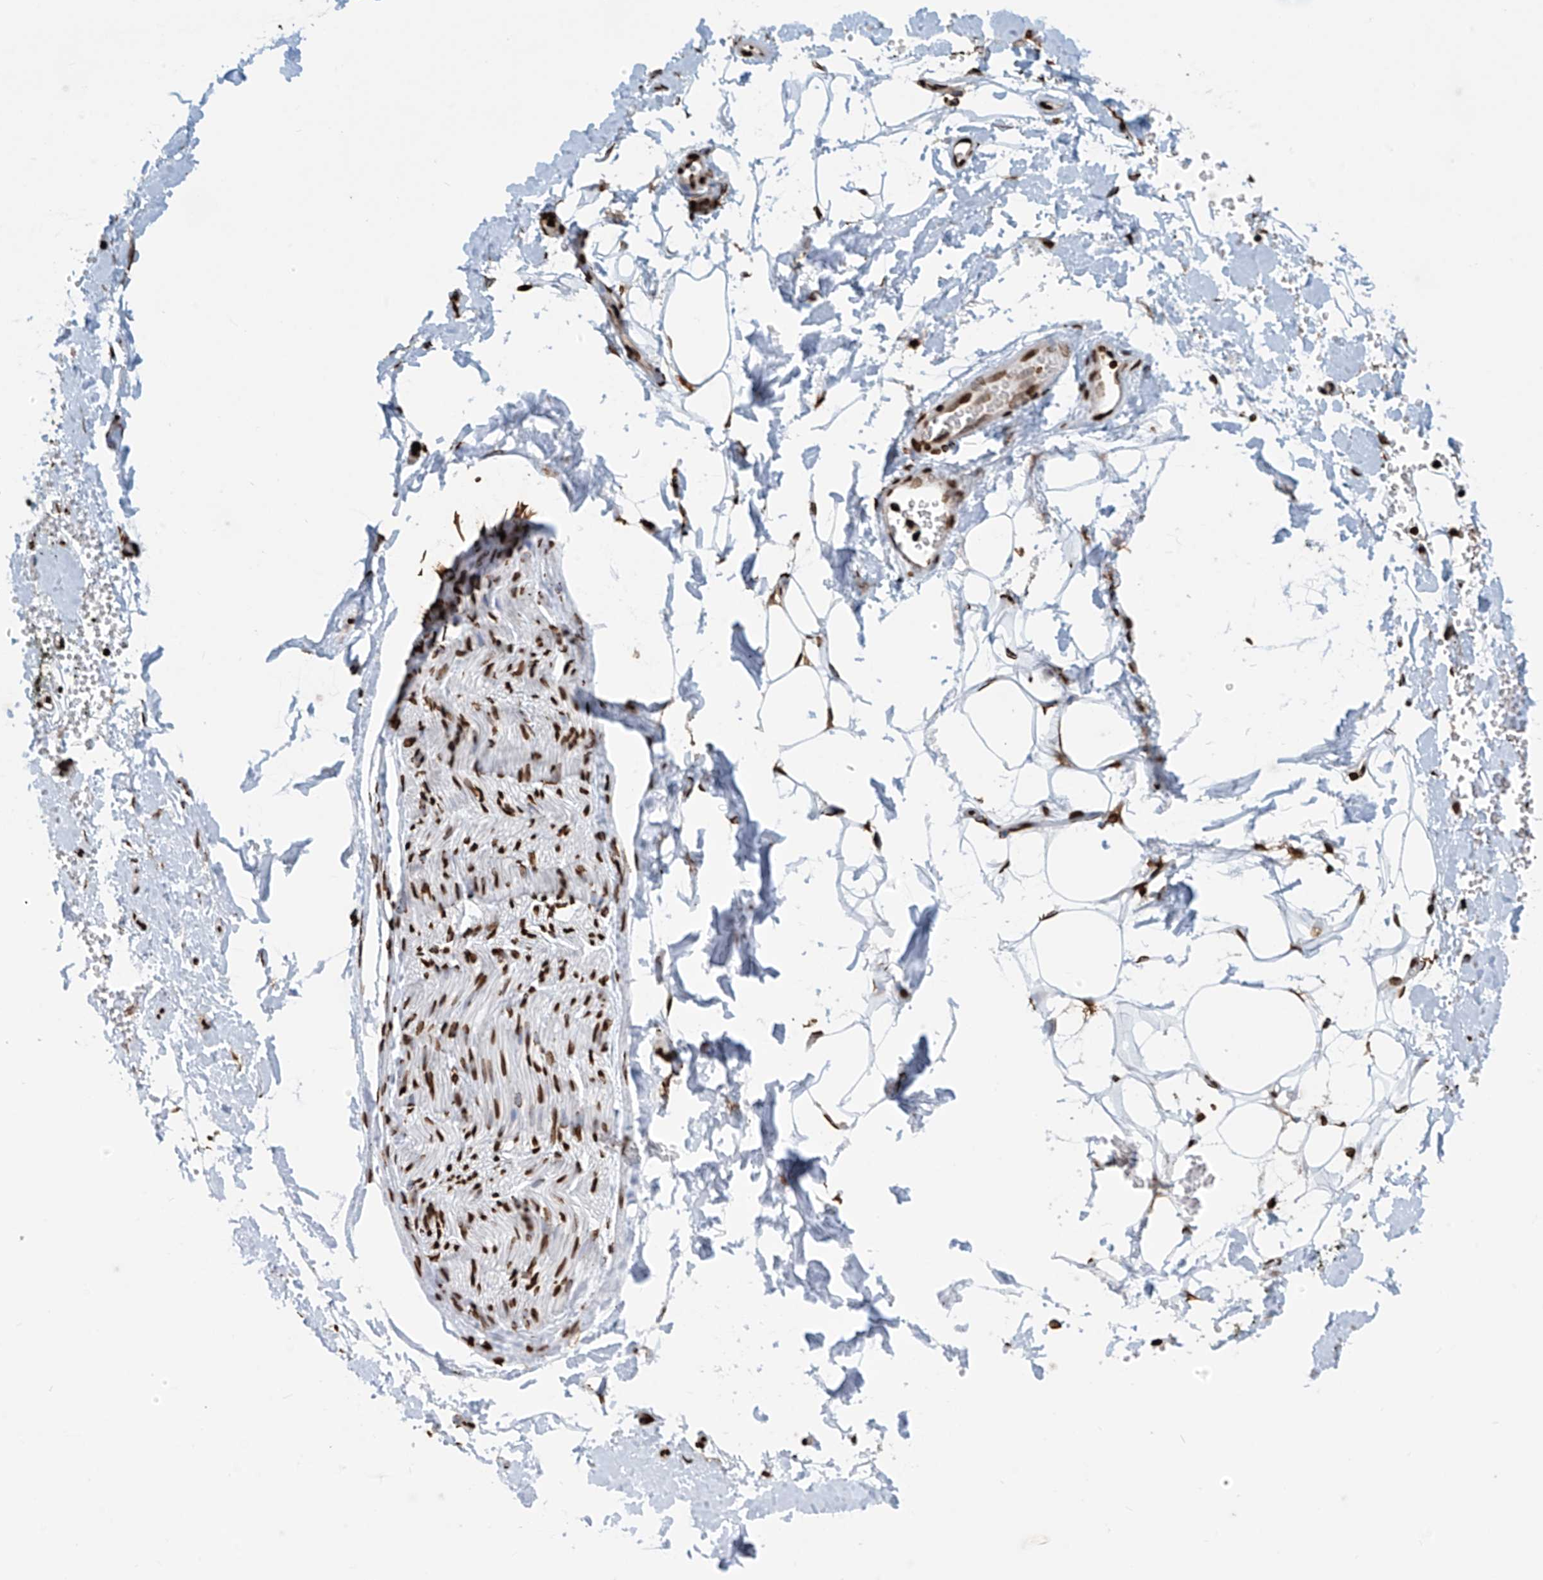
{"staining": {"intensity": "moderate", "quantity": ">75%", "location": "cytoplasmic/membranous"}, "tissue": "adipose tissue", "cell_type": "Adipocytes", "image_type": "normal", "snomed": [{"axis": "morphology", "description": "Normal tissue, NOS"}, {"axis": "morphology", "description": "Adenocarcinoma, NOS"}, {"axis": "topography", "description": "Pancreas"}, {"axis": "topography", "description": "Peripheral nerve tissue"}], "caption": "Immunohistochemical staining of normal human adipose tissue reveals medium levels of moderate cytoplasmic/membranous expression in approximately >75% of adipocytes.", "gene": "DPPA2", "patient": {"sex": "male", "age": 59}}